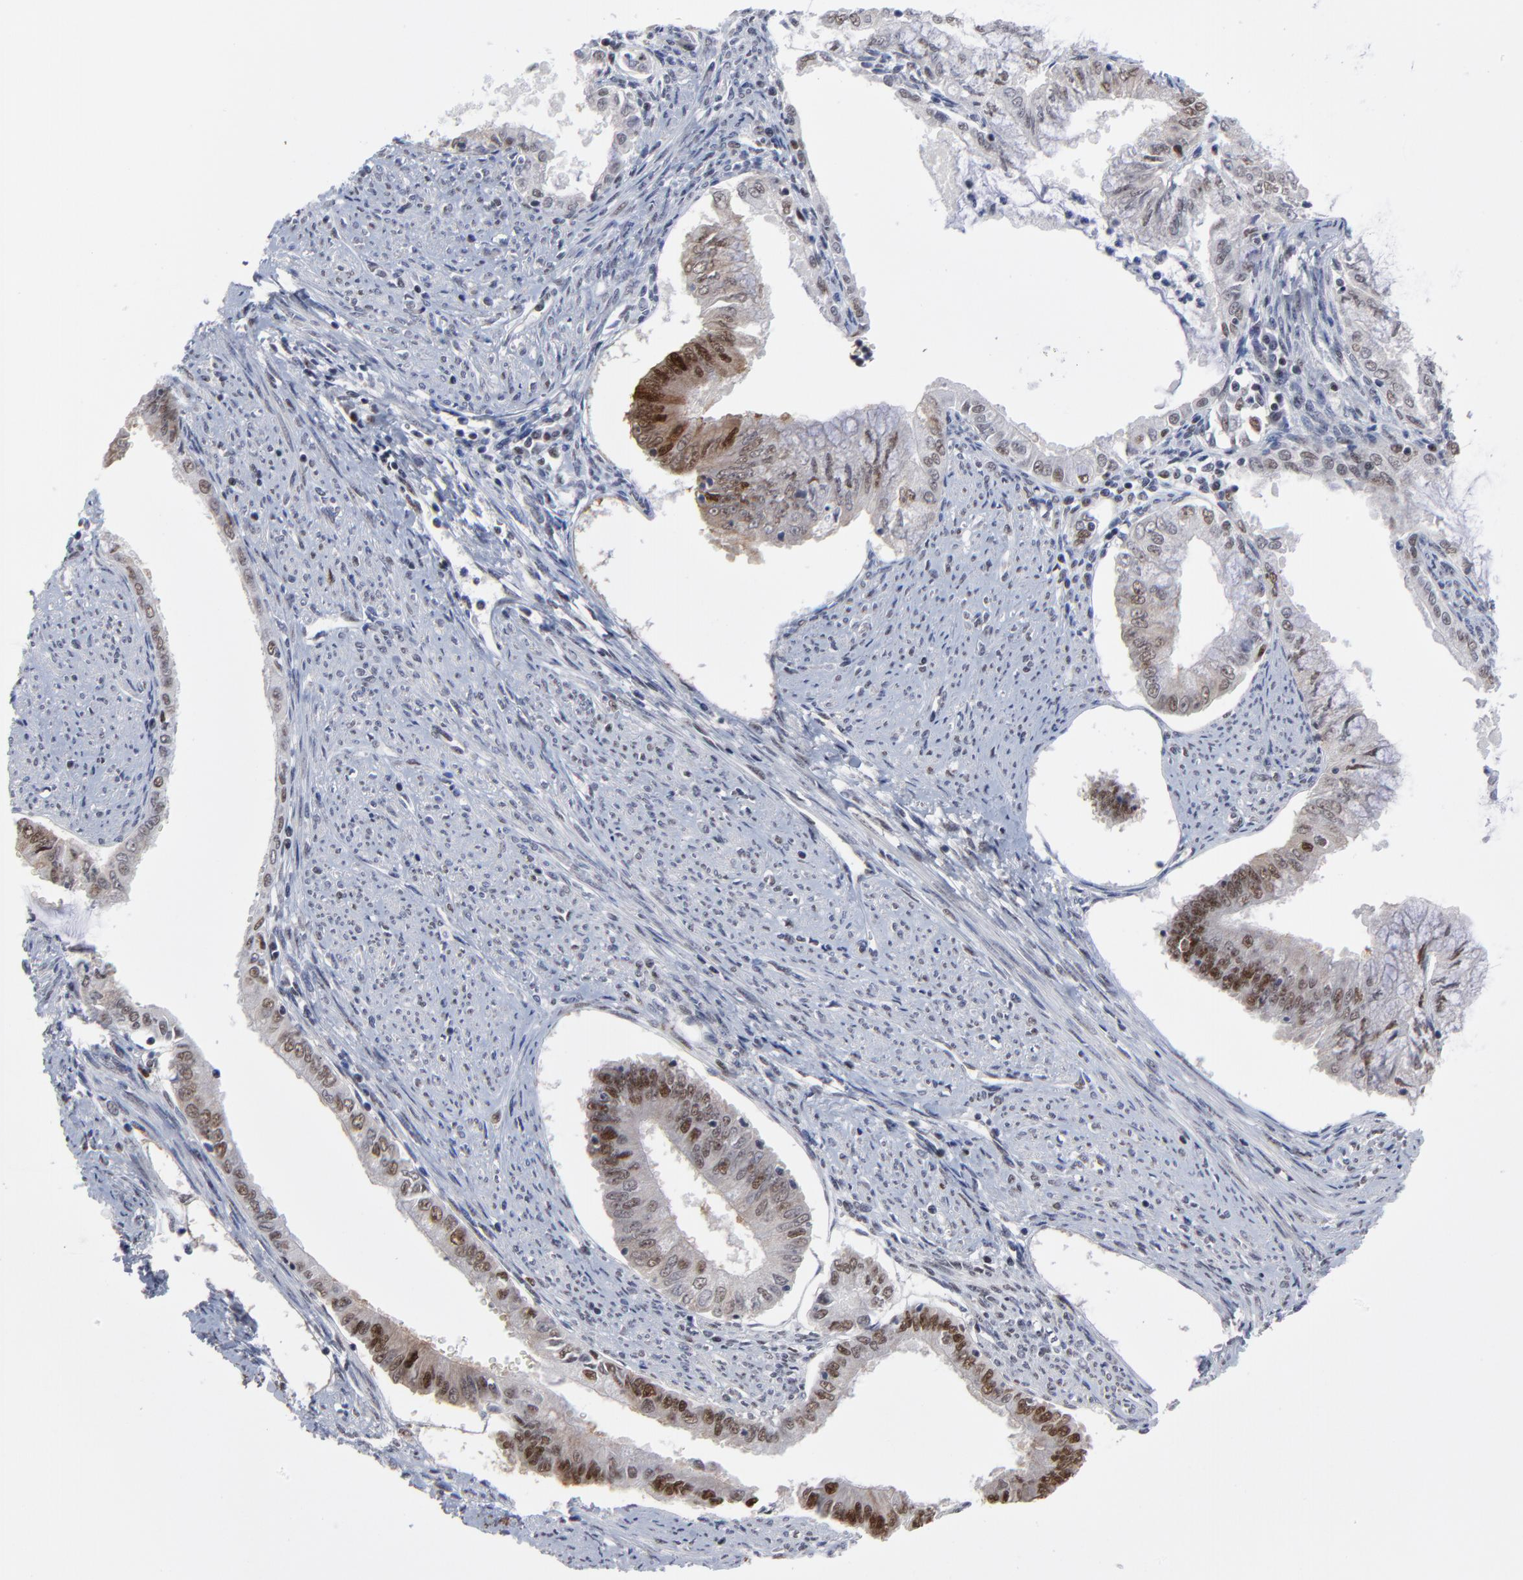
{"staining": {"intensity": "moderate", "quantity": ">75%", "location": "nuclear"}, "tissue": "endometrial cancer", "cell_type": "Tumor cells", "image_type": "cancer", "snomed": [{"axis": "morphology", "description": "Adenocarcinoma, NOS"}, {"axis": "topography", "description": "Endometrium"}], "caption": "This micrograph shows IHC staining of human endometrial cancer (adenocarcinoma), with medium moderate nuclear staining in approximately >75% of tumor cells.", "gene": "OGFOD1", "patient": {"sex": "female", "age": 76}}